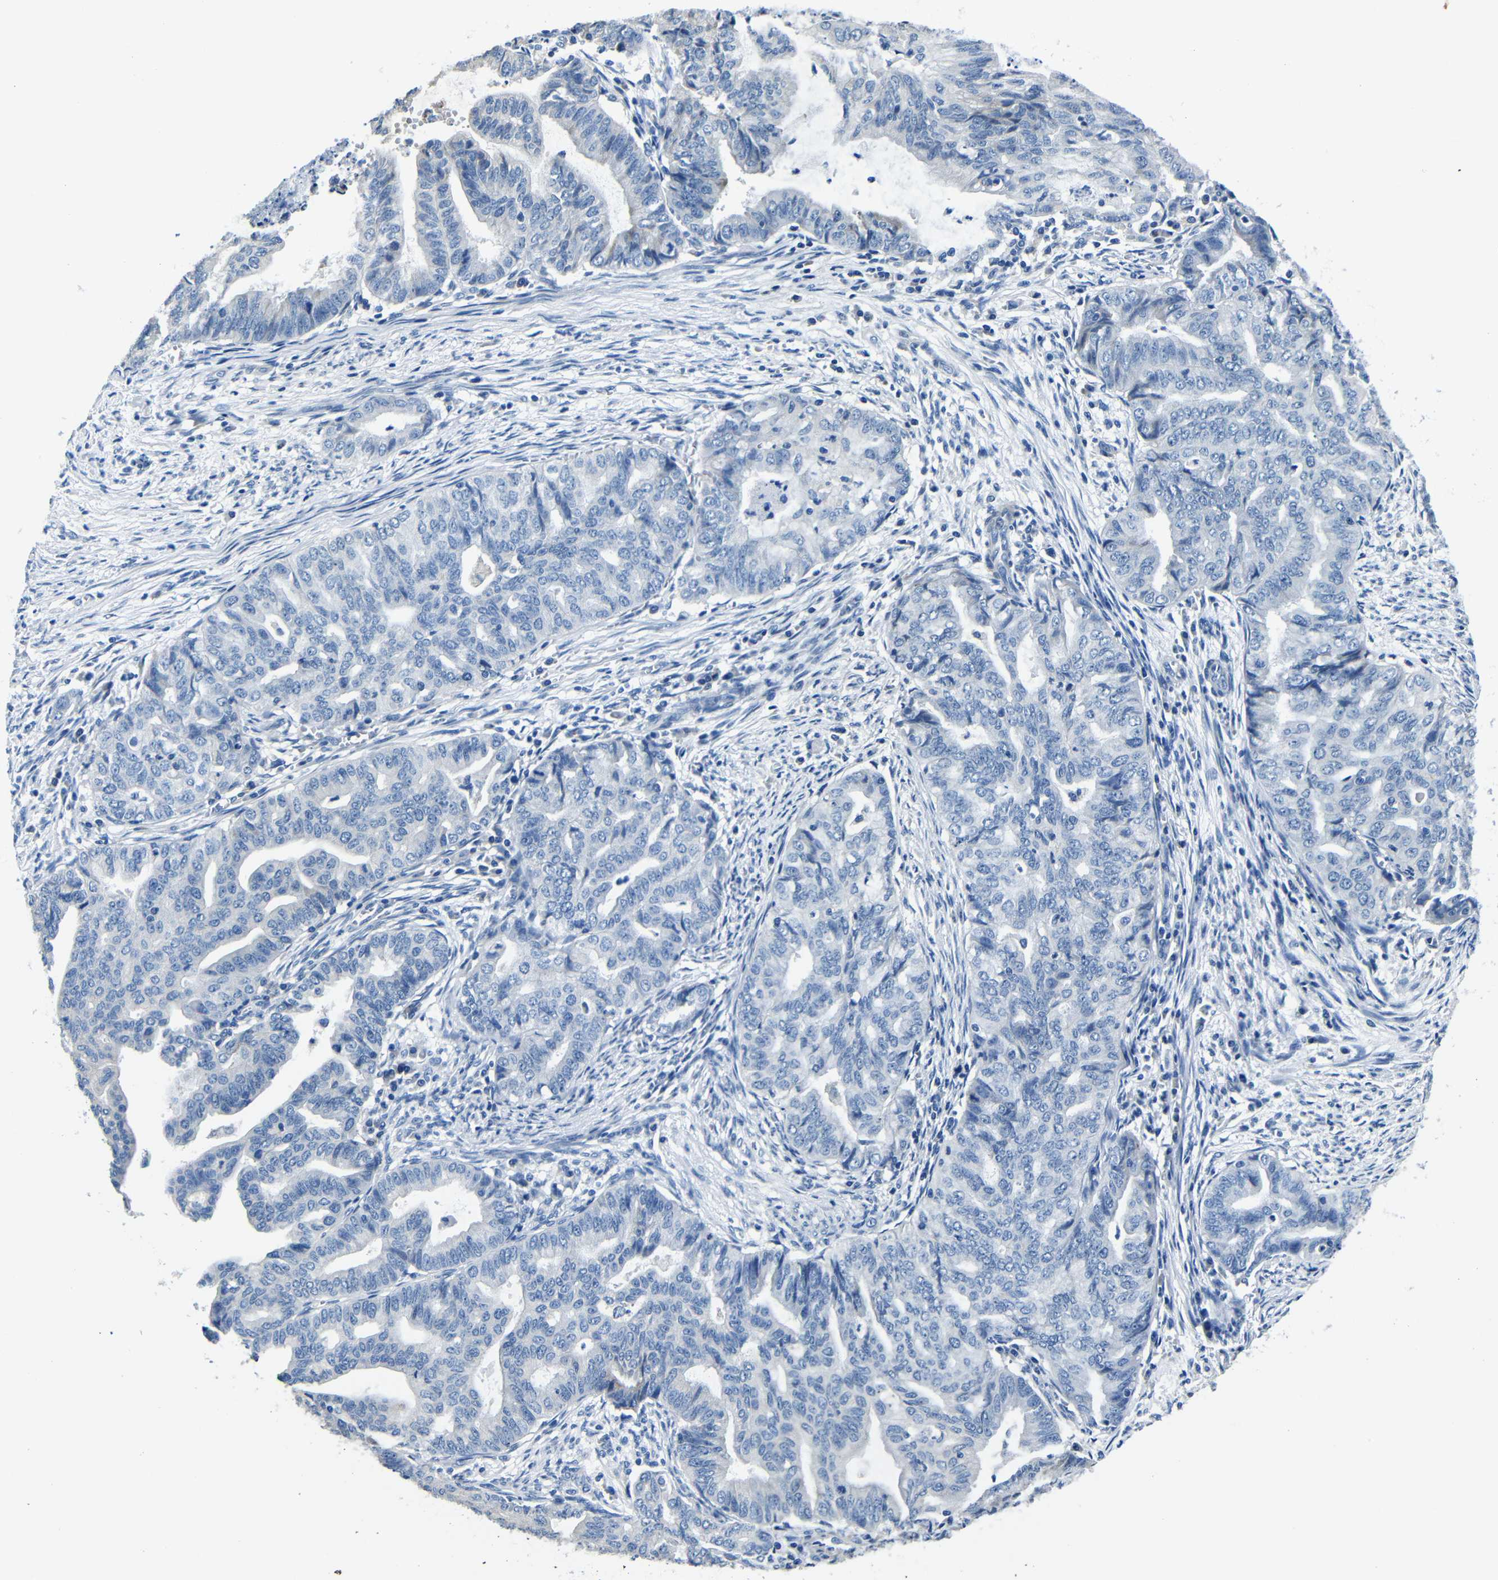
{"staining": {"intensity": "negative", "quantity": "none", "location": "none"}, "tissue": "endometrial cancer", "cell_type": "Tumor cells", "image_type": "cancer", "snomed": [{"axis": "morphology", "description": "Adenocarcinoma, NOS"}, {"axis": "topography", "description": "Endometrium"}], "caption": "This is an immunohistochemistry (IHC) micrograph of endometrial cancer. There is no staining in tumor cells.", "gene": "TNFAIP1", "patient": {"sex": "female", "age": 79}}